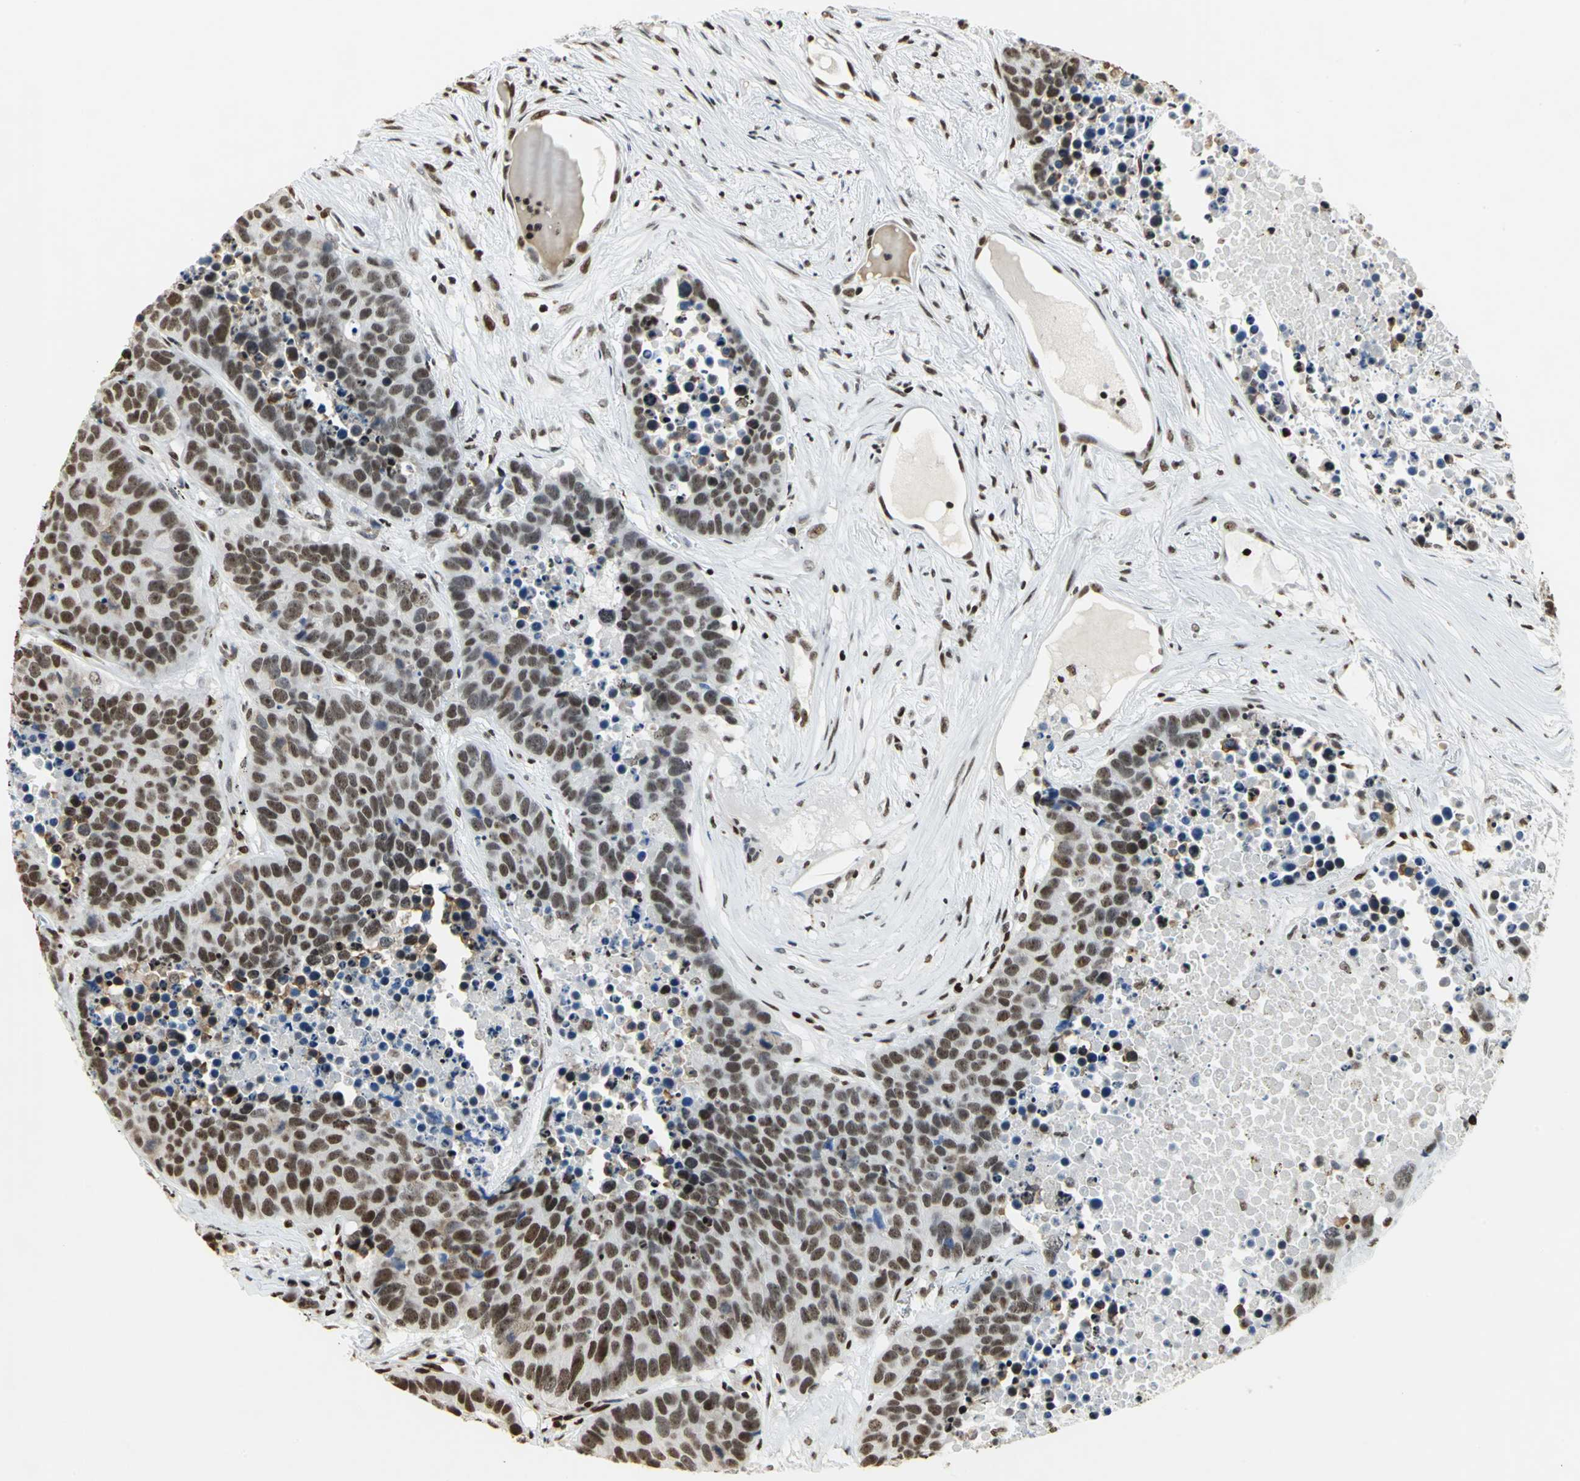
{"staining": {"intensity": "strong", "quantity": ">75%", "location": "nuclear"}, "tissue": "carcinoid", "cell_type": "Tumor cells", "image_type": "cancer", "snomed": [{"axis": "morphology", "description": "Carcinoid, malignant, NOS"}, {"axis": "topography", "description": "Lung"}], "caption": "Brown immunohistochemical staining in human carcinoid (malignant) displays strong nuclear staining in about >75% of tumor cells.", "gene": "HMGB1", "patient": {"sex": "male", "age": 60}}